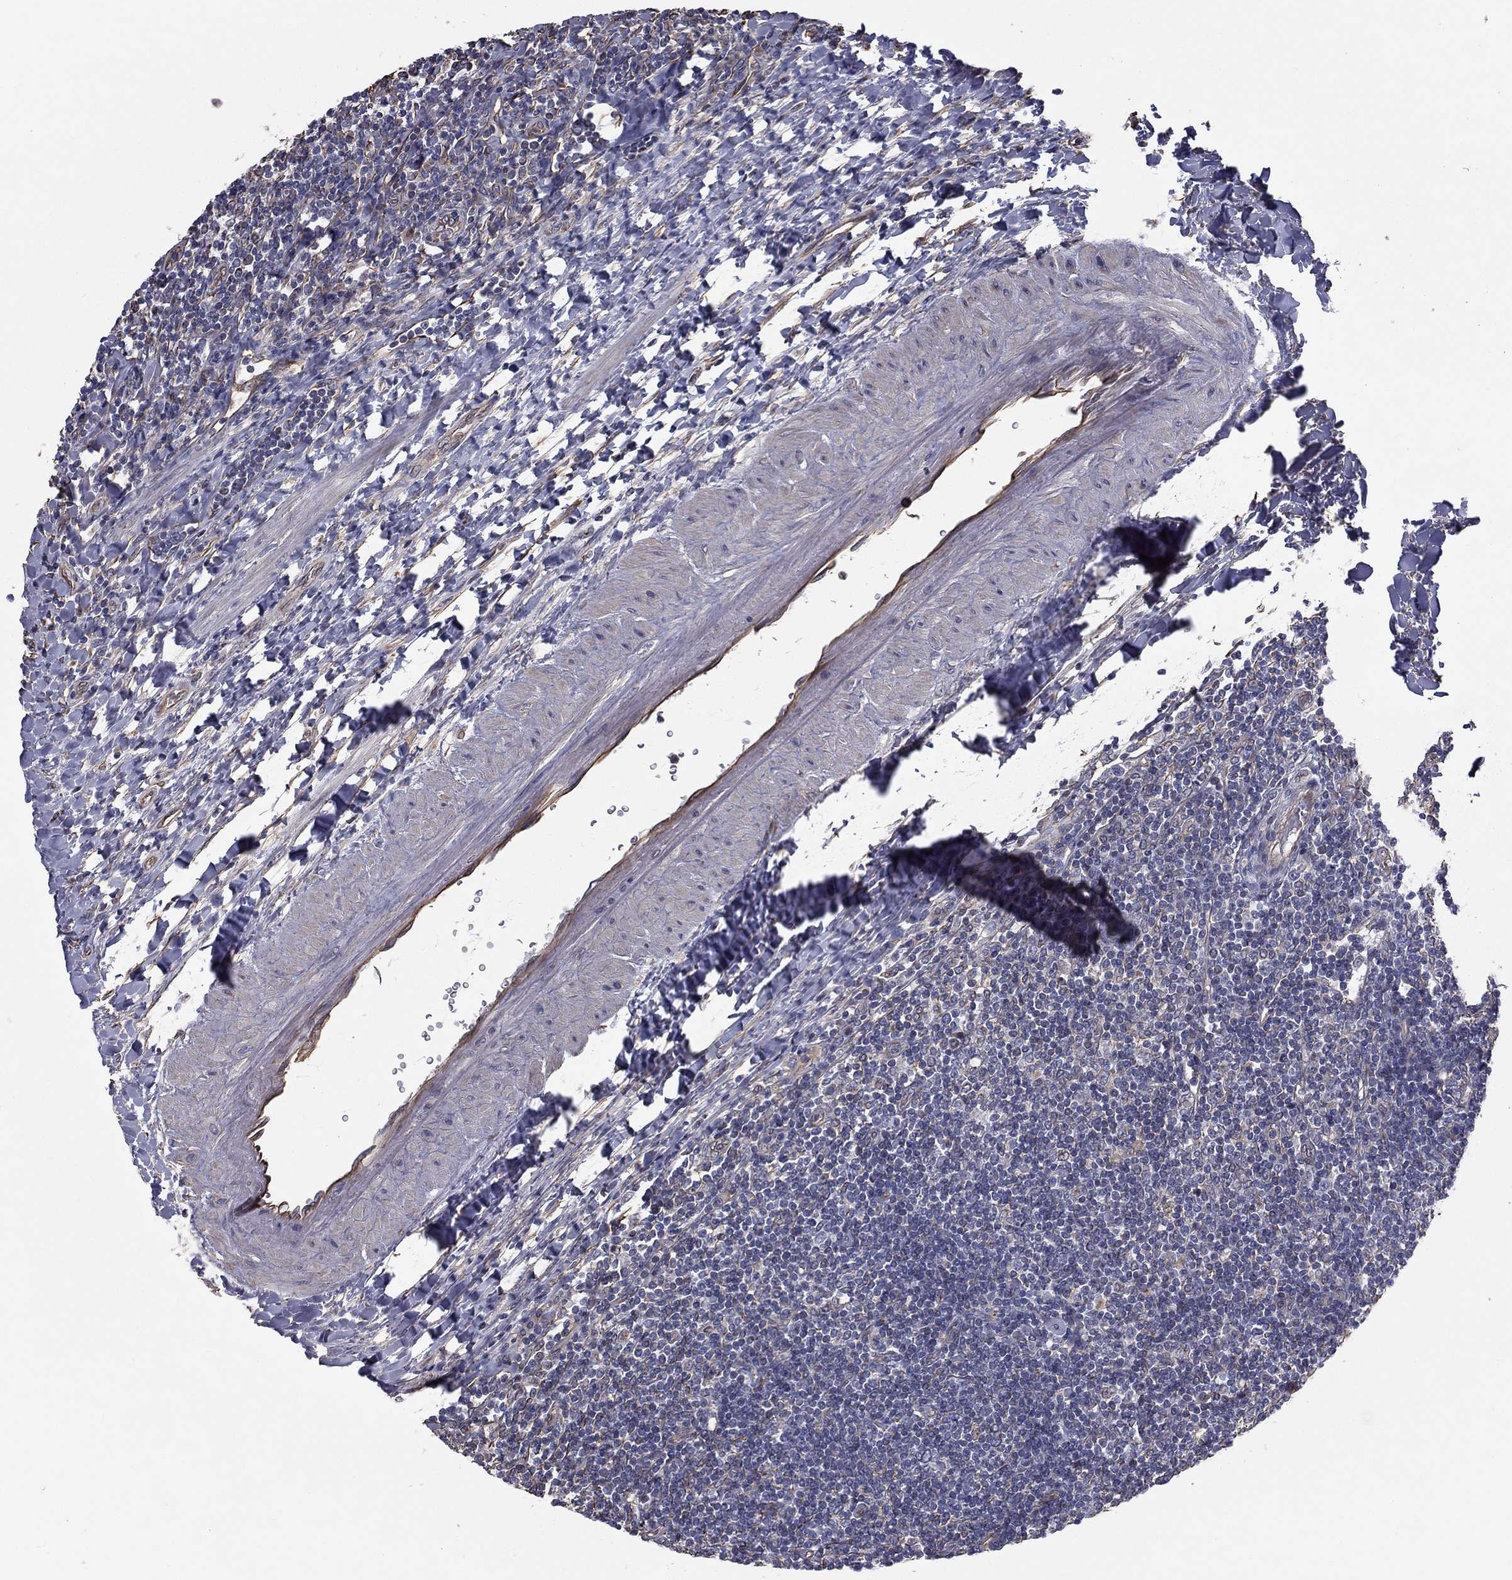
{"staining": {"intensity": "weak", "quantity": ">75%", "location": "cytoplasmic/membranous"}, "tissue": "lymphoma", "cell_type": "Tumor cells", "image_type": "cancer", "snomed": [{"axis": "morphology", "description": "Hodgkin's disease, NOS"}, {"axis": "topography", "description": "Lymph node"}], "caption": "About >75% of tumor cells in Hodgkin's disease reveal weak cytoplasmic/membranous protein expression as visualized by brown immunohistochemical staining.", "gene": "SCUBE1", "patient": {"sex": "male", "age": 40}}